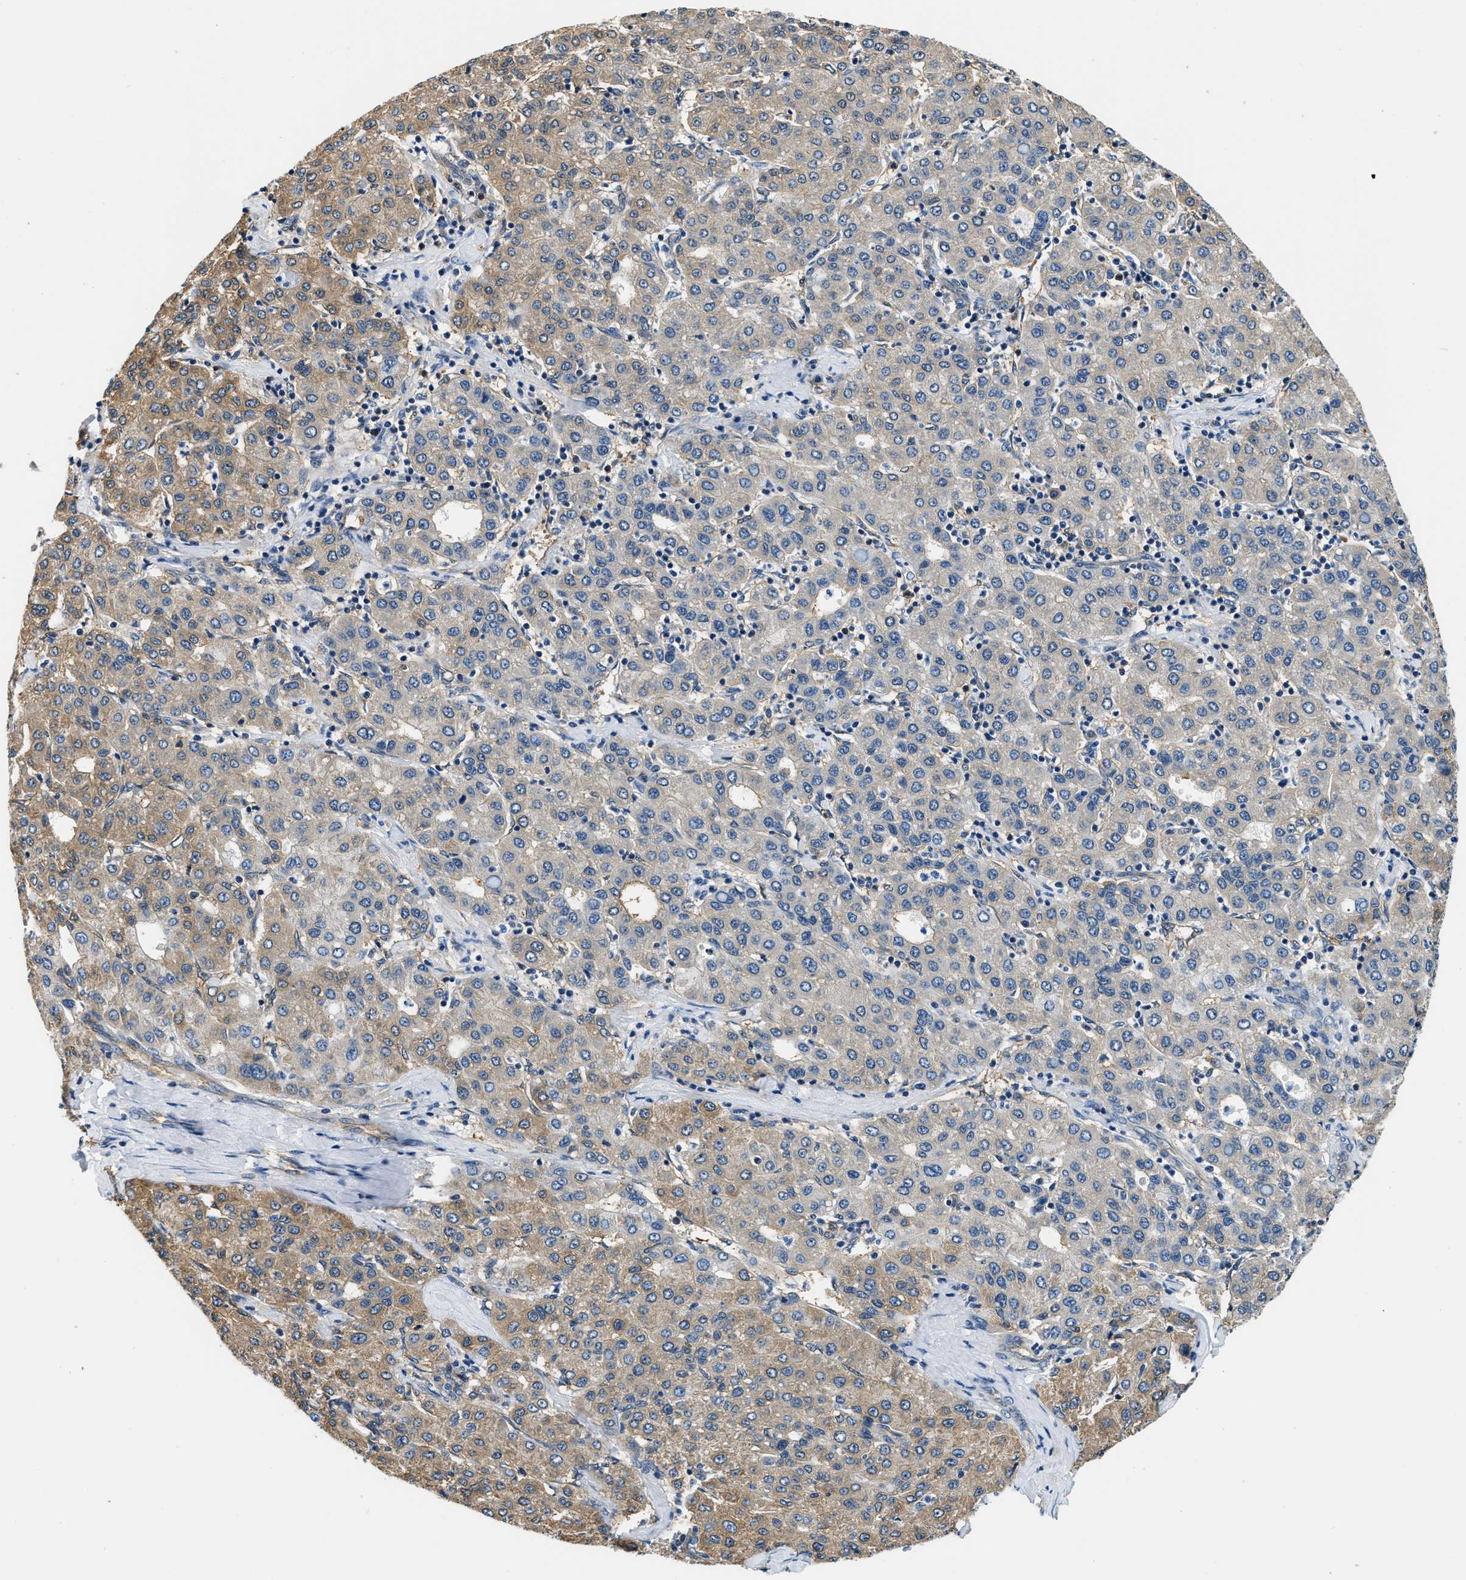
{"staining": {"intensity": "moderate", "quantity": "<25%", "location": "cytoplasmic/membranous"}, "tissue": "liver cancer", "cell_type": "Tumor cells", "image_type": "cancer", "snomed": [{"axis": "morphology", "description": "Carcinoma, Hepatocellular, NOS"}, {"axis": "topography", "description": "Liver"}], "caption": "Protein staining displays moderate cytoplasmic/membranous expression in approximately <25% of tumor cells in liver cancer.", "gene": "PPP2R1B", "patient": {"sex": "male", "age": 65}}